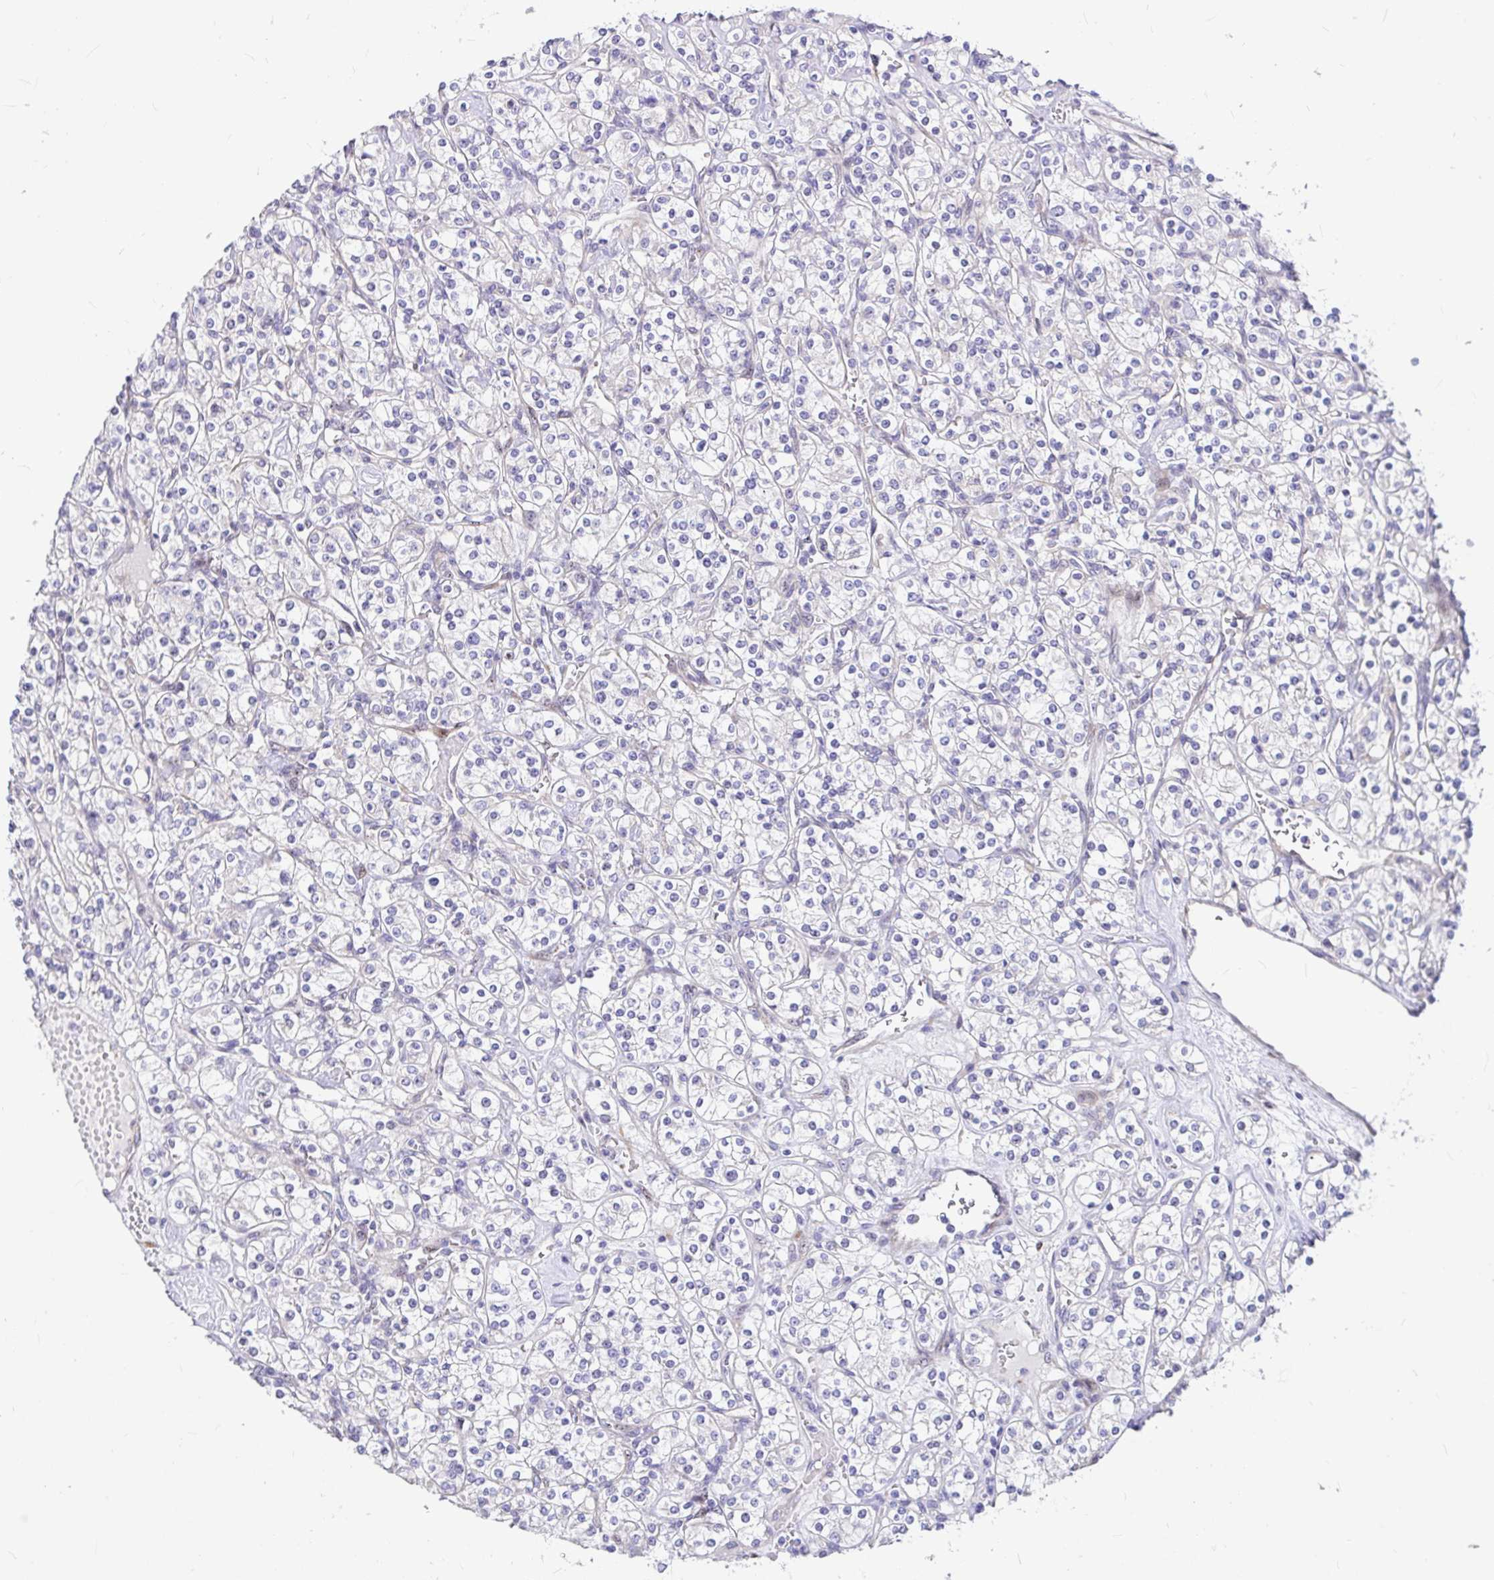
{"staining": {"intensity": "negative", "quantity": "none", "location": "none"}, "tissue": "renal cancer", "cell_type": "Tumor cells", "image_type": "cancer", "snomed": [{"axis": "morphology", "description": "Adenocarcinoma, NOS"}, {"axis": "topography", "description": "Kidney"}], "caption": "DAB immunohistochemical staining of renal cancer demonstrates no significant expression in tumor cells.", "gene": "GABBR2", "patient": {"sex": "male", "age": 77}}